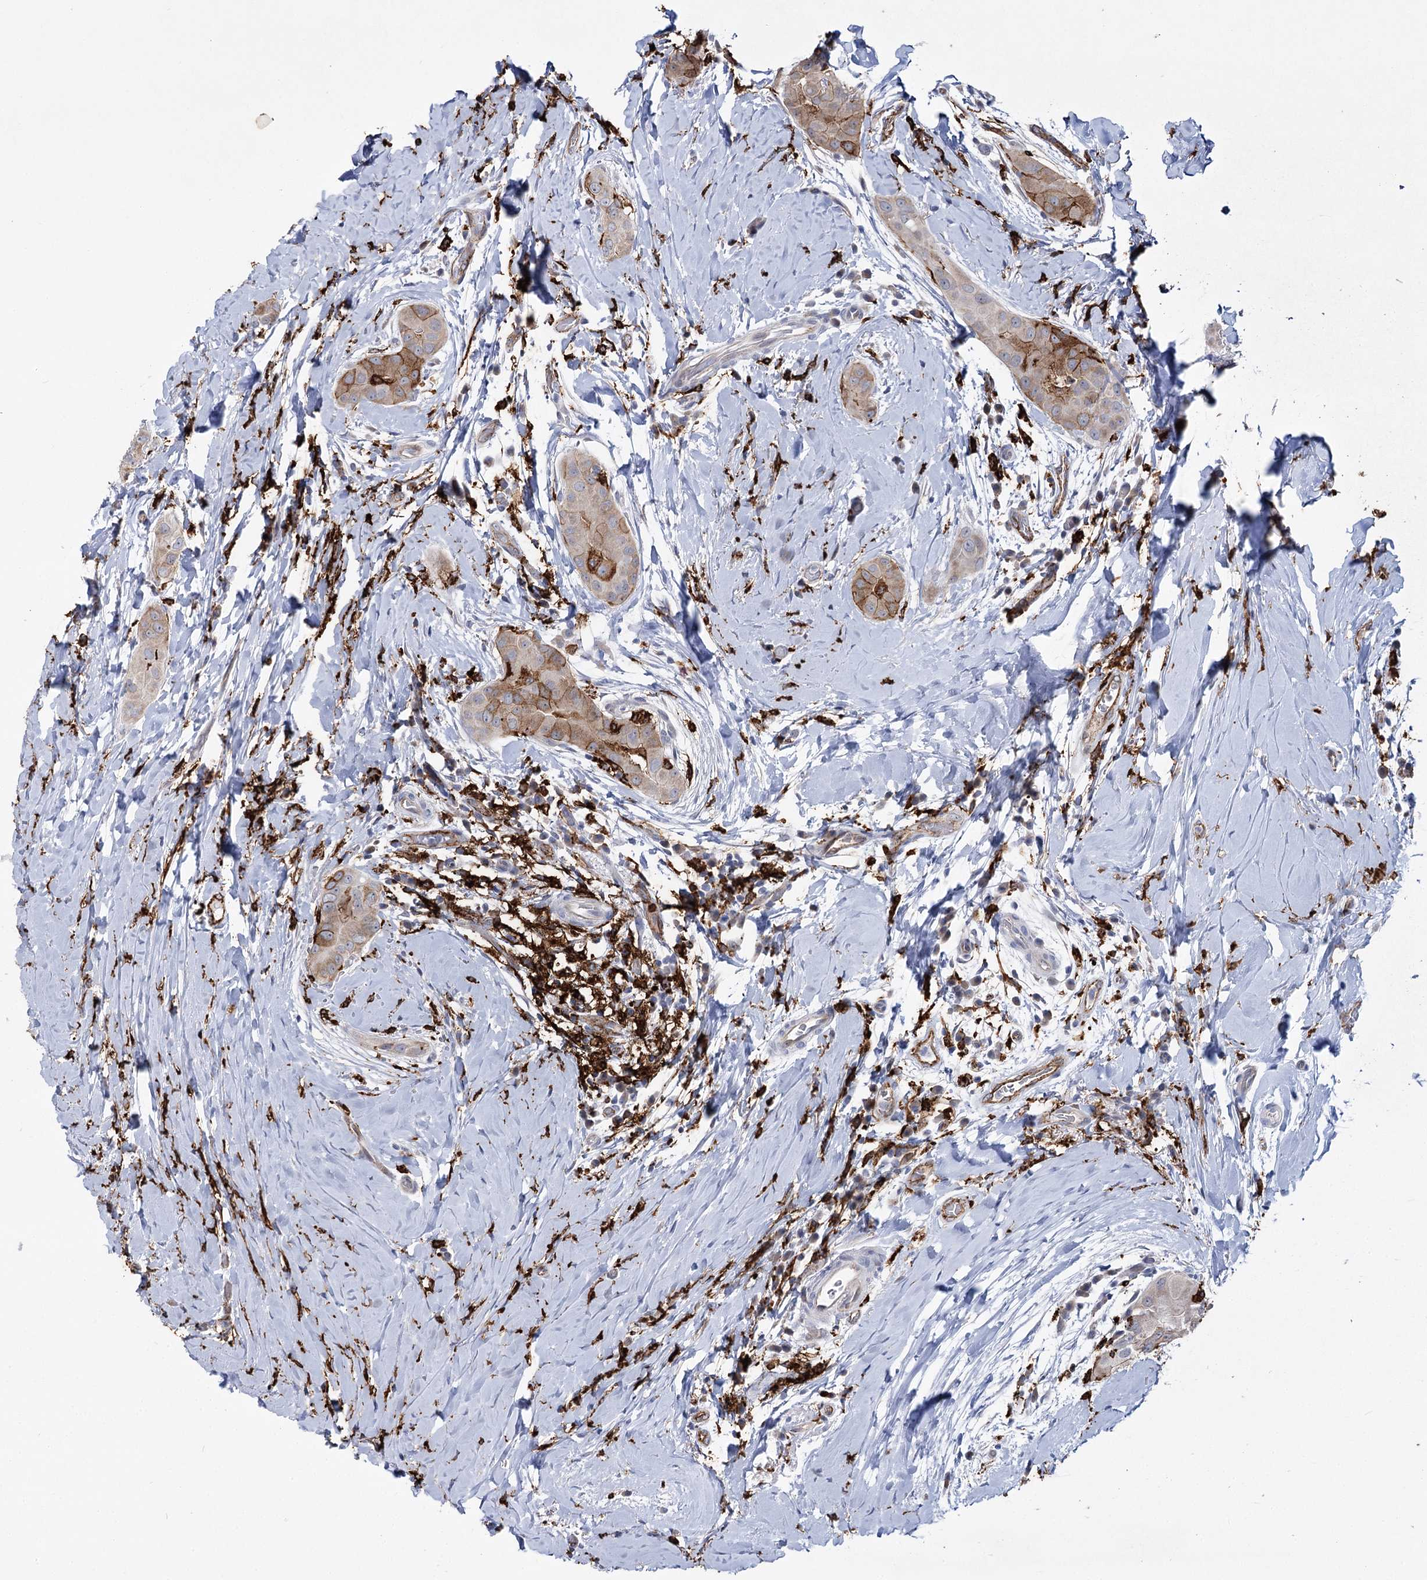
{"staining": {"intensity": "moderate", "quantity": "<25%", "location": "cytoplasmic/membranous"}, "tissue": "thyroid cancer", "cell_type": "Tumor cells", "image_type": "cancer", "snomed": [{"axis": "morphology", "description": "Papillary adenocarcinoma, NOS"}, {"axis": "topography", "description": "Thyroid gland"}], "caption": "Immunohistochemical staining of human papillary adenocarcinoma (thyroid) demonstrates low levels of moderate cytoplasmic/membranous protein positivity in approximately <25% of tumor cells.", "gene": "PIWIL4", "patient": {"sex": "male", "age": 33}}